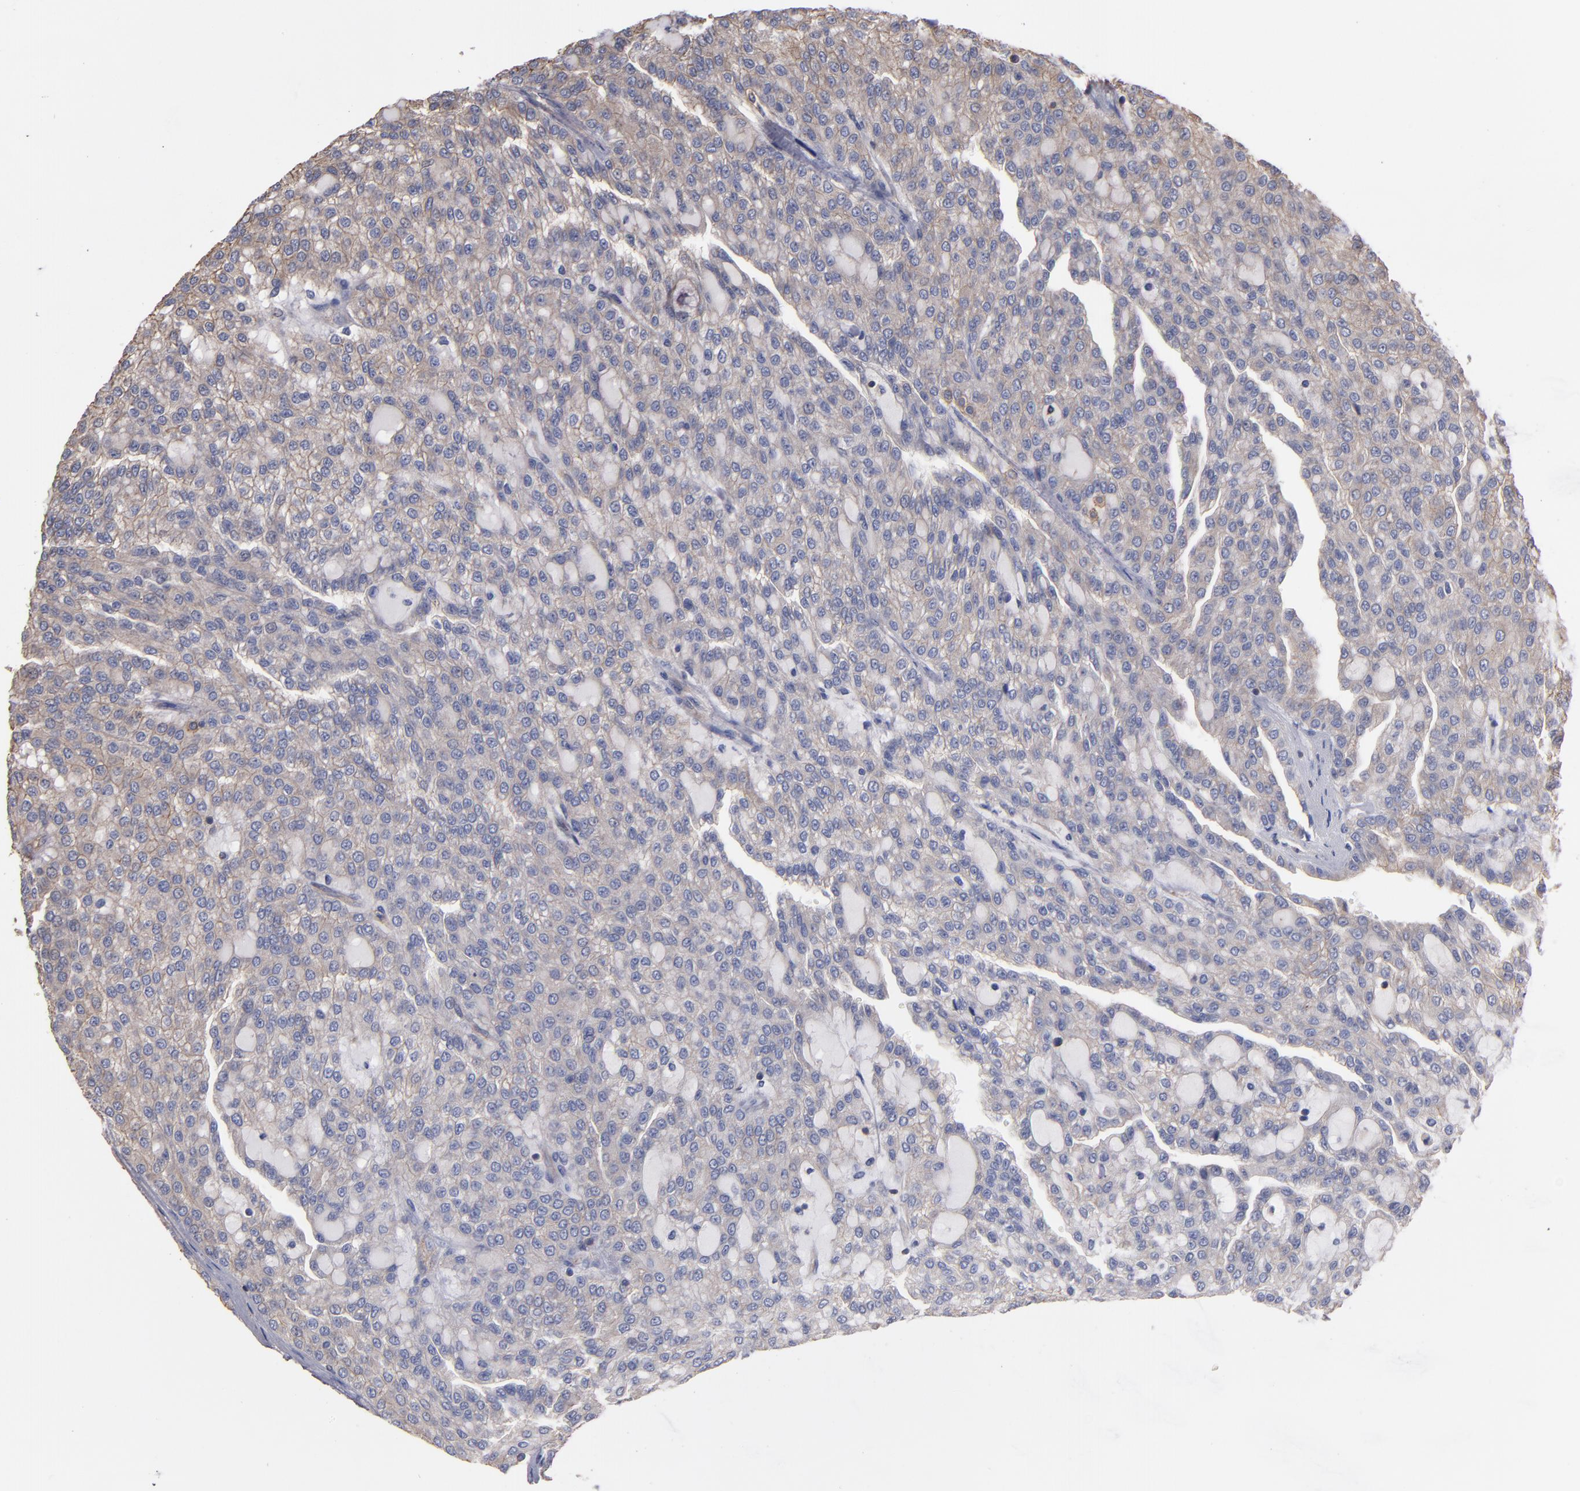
{"staining": {"intensity": "weak", "quantity": "25%-75%", "location": "cytoplasmic/membranous"}, "tissue": "renal cancer", "cell_type": "Tumor cells", "image_type": "cancer", "snomed": [{"axis": "morphology", "description": "Adenocarcinoma, NOS"}, {"axis": "topography", "description": "Kidney"}], "caption": "IHC (DAB) staining of human adenocarcinoma (renal) reveals weak cytoplasmic/membranous protein expression in approximately 25%-75% of tumor cells. (Brightfield microscopy of DAB IHC at high magnification).", "gene": "ESYT2", "patient": {"sex": "male", "age": 63}}